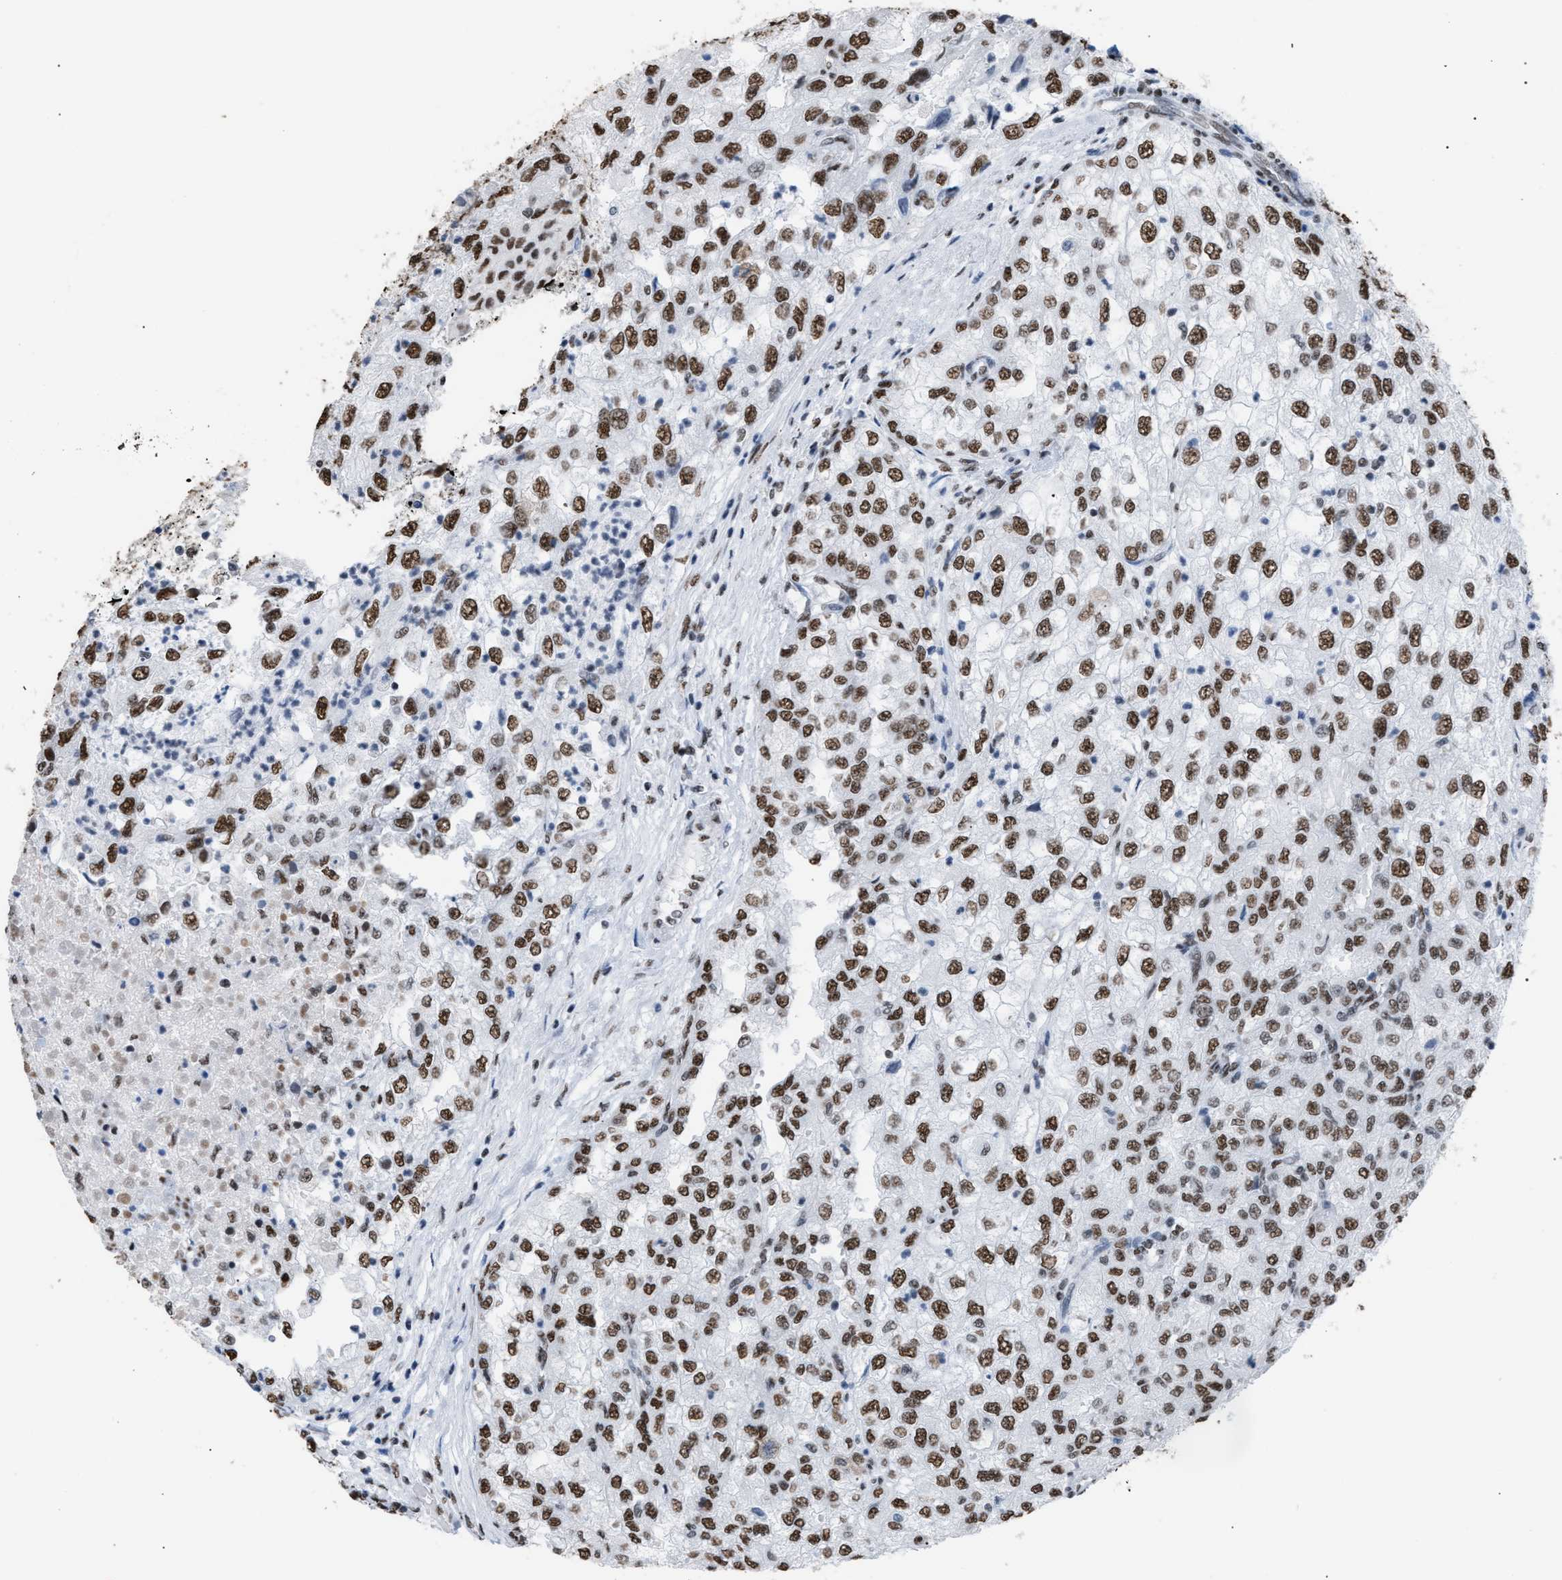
{"staining": {"intensity": "strong", "quantity": ">75%", "location": "nuclear"}, "tissue": "renal cancer", "cell_type": "Tumor cells", "image_type": "cancer", "snomed": [{"axis": "morphology", "description": "Adenocarcinoma, NOS"}, {"axis": "topography", "description": "Kidney"}], "caption": "Protein analysis of renal cancer (adenocarcinoma) tissue reveals strong nuclear positivity in about >75% of tumor cells. (DAB (3,3'-diaminobenzidine) IHC with brightfield microscopy, high magnification).", "gene": "CCAR2", "patient": {"sex": "female", "age": 54}}